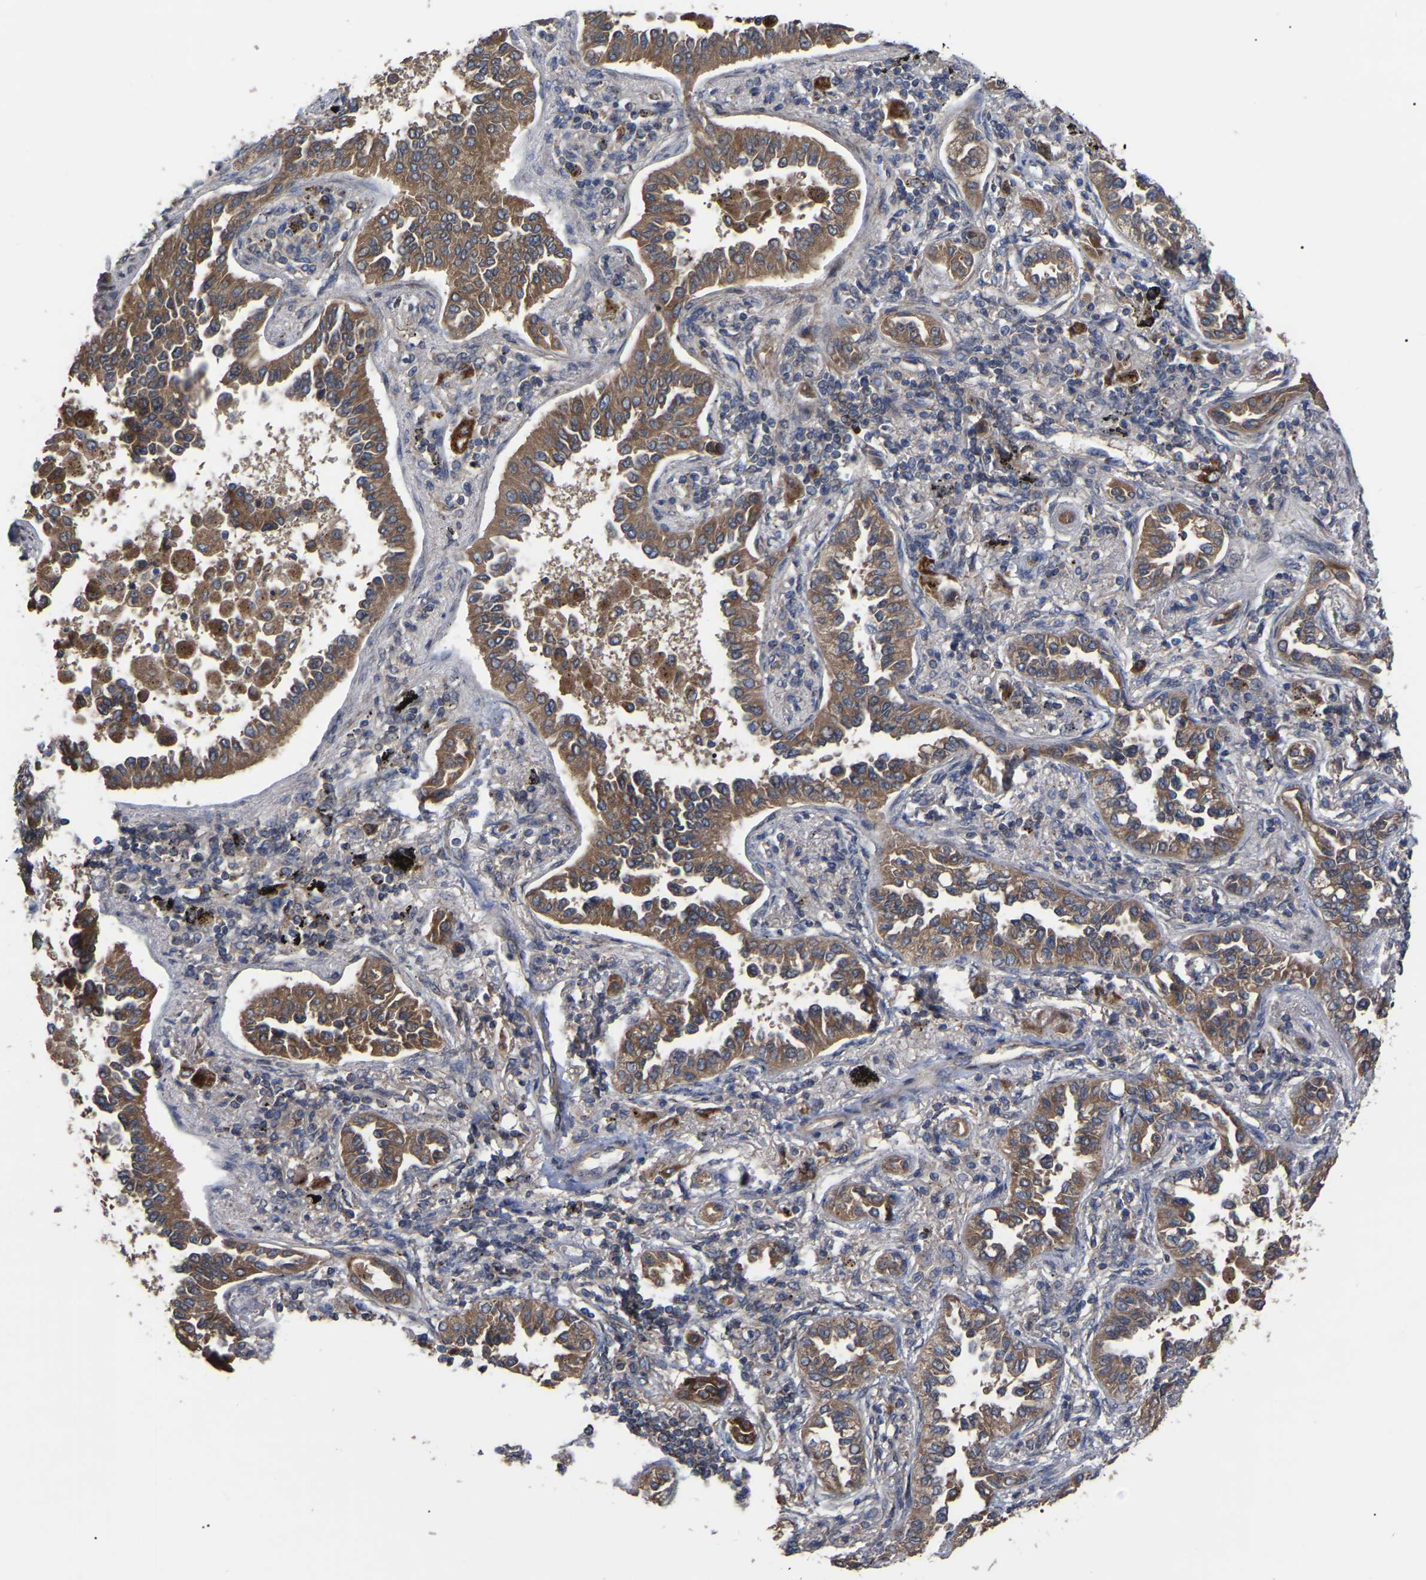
{"staining": {"intensity": "moderate", "quantity": ">75%", "location": "cytoplasmic/membranous"}, "tissue": "lung cancer", "cell_type": "Tumor cells", "image_type": "cancer", "snomed": [{"axis": "morphology", "description": "Normal tissue, NOS"}, {"axis": "morphology", "description": "Adenocarcinoma, NOS"}, {"axis": "topography", "description": "Lung"}], "caption": "A medium amount of moderate cytoplasmic/membranous positivity is seen in about >75% of tumor cells in lung cancer (adenocarcinoma) tissue. (Stains: DAB (3,3'-diaminobenzidine) in brown, nuclei in blue, Microscopy: brightfield microscopy at high magnification).", "gene": "GCC1", "patient": {"sex": "male", "age": 59}}